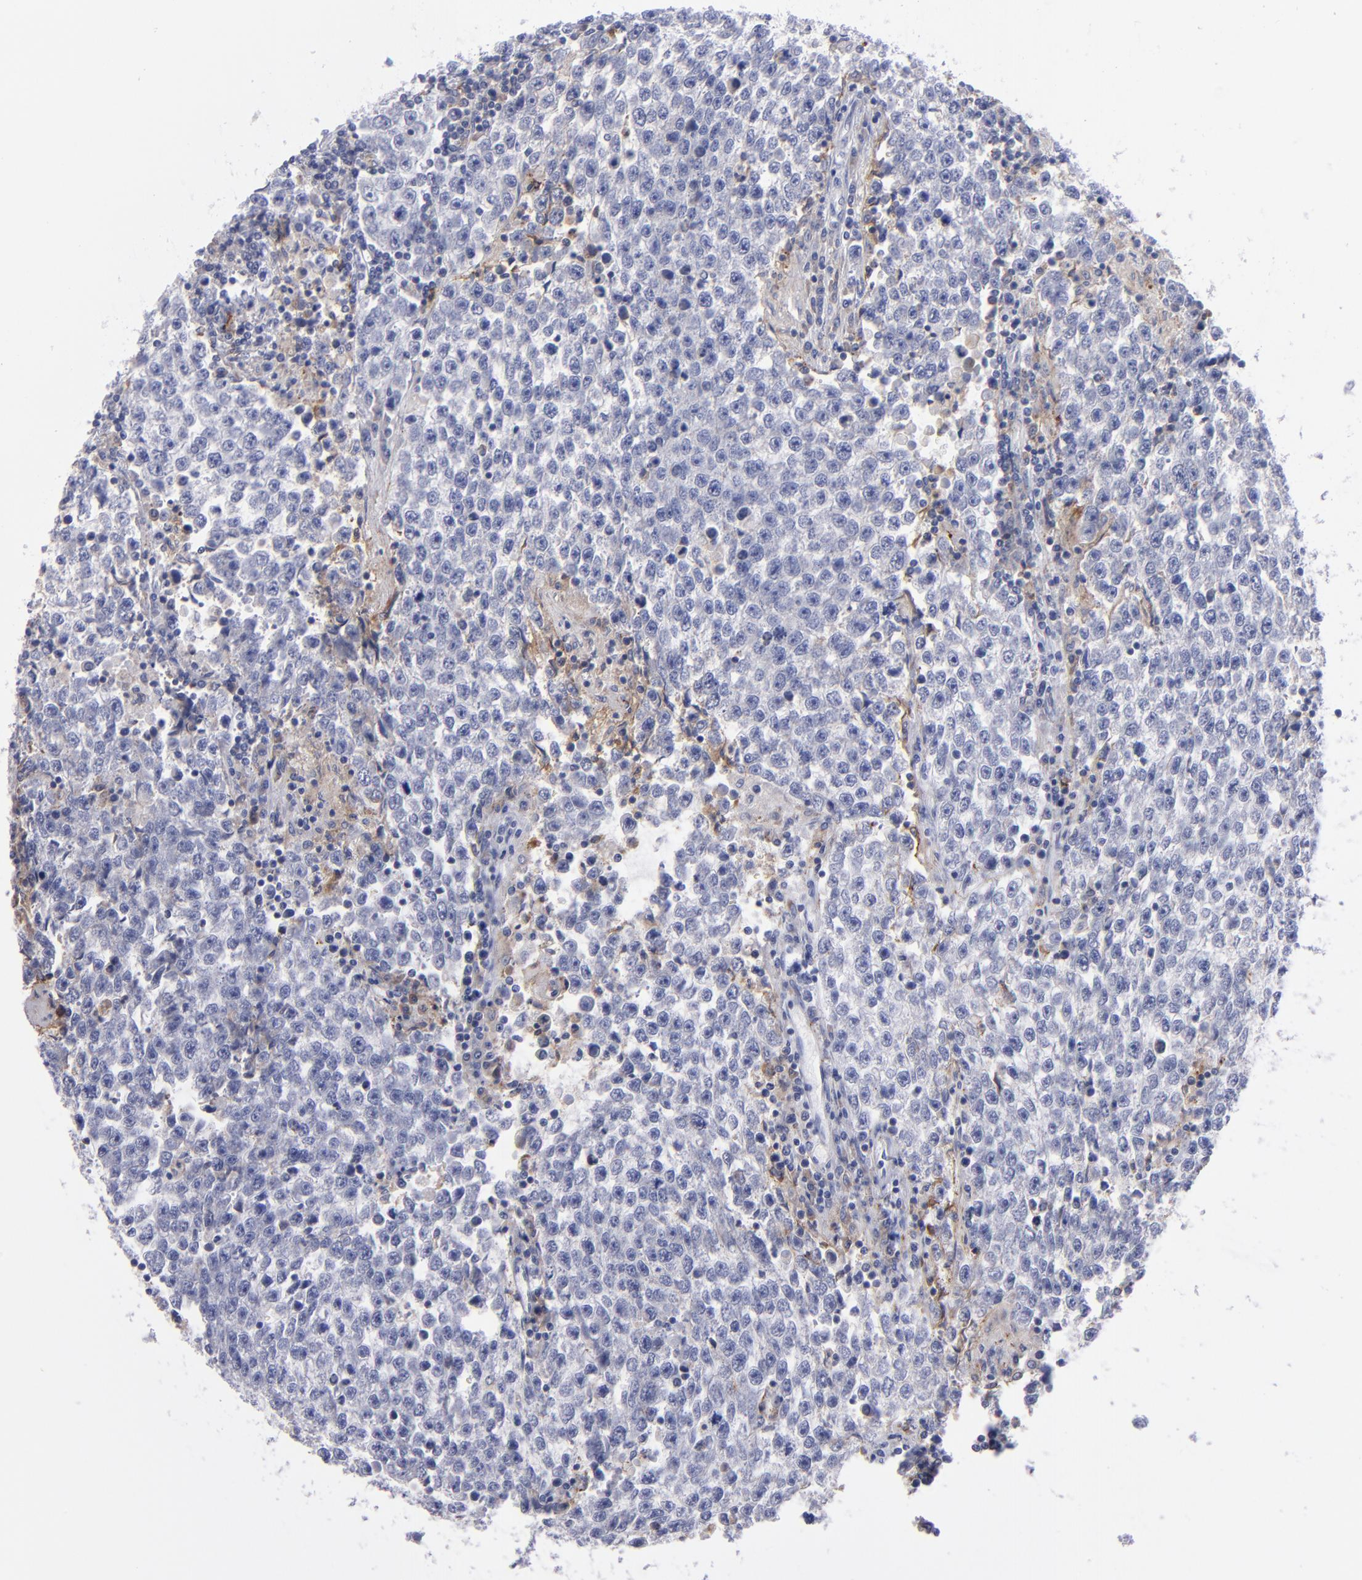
{"staining": {"intensity": "weak", "quantity": "<25%", "location": "cytoplasmic/membranous"}, "tissue": "testis cancer", "cell_type": "Tumor cells", "image_type": "cancer", "snomed": [{"axis": "morphology", "description": "Seminoma, NOS"}, {"axis": "topography", "description": "Testis"}], "caption": "Tumor cells show no significant protein staining in seminoma (testis).", "gene": "MFGE8", "patient": {"sex": "male", "age": 36}}